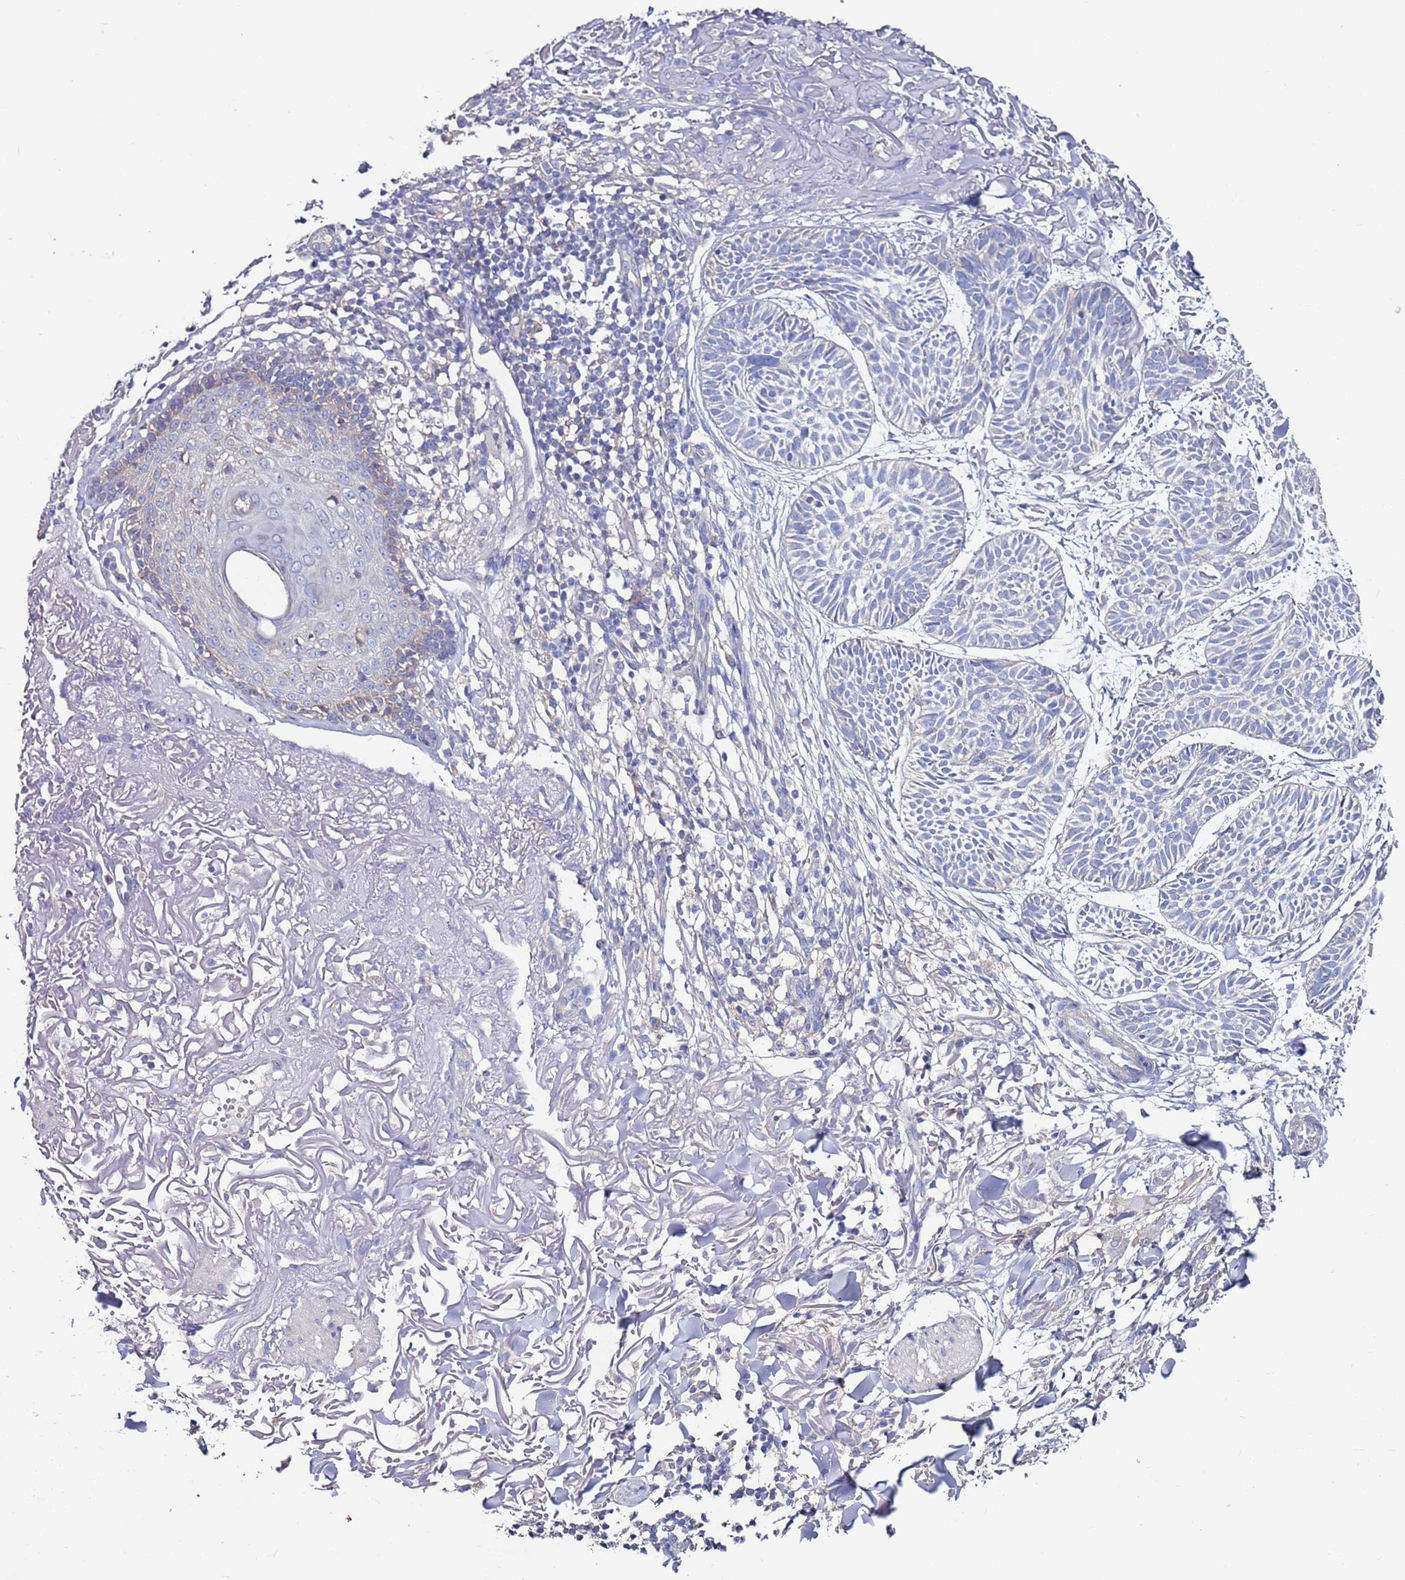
{"staining": {"intensity": "negative", "quantity": "none", "location": "none"}, "tissue": "skin cancer", "cell_type": "Tumor cells", "image_type": "cancer", "snomed": [{"axis": "morphology", "description": "Normal tissue, NOS"}, {"axis": "morphology", "description": "Basal cell carcinoma"}, {"axis": "topography", "description": "Skin"}], "caption": "A high-resolution micrograph shows immunohistochemistry staining of skin basal cell carcinoma, which demonstrates no significant expression in tumor cells. (DAB (3,3'-diaminobenzidine) IHC visualized using brightfield microscopy, high magnification).", "gene": "KRTCAP3", "patient": {"sex": "male", "age": 66}}